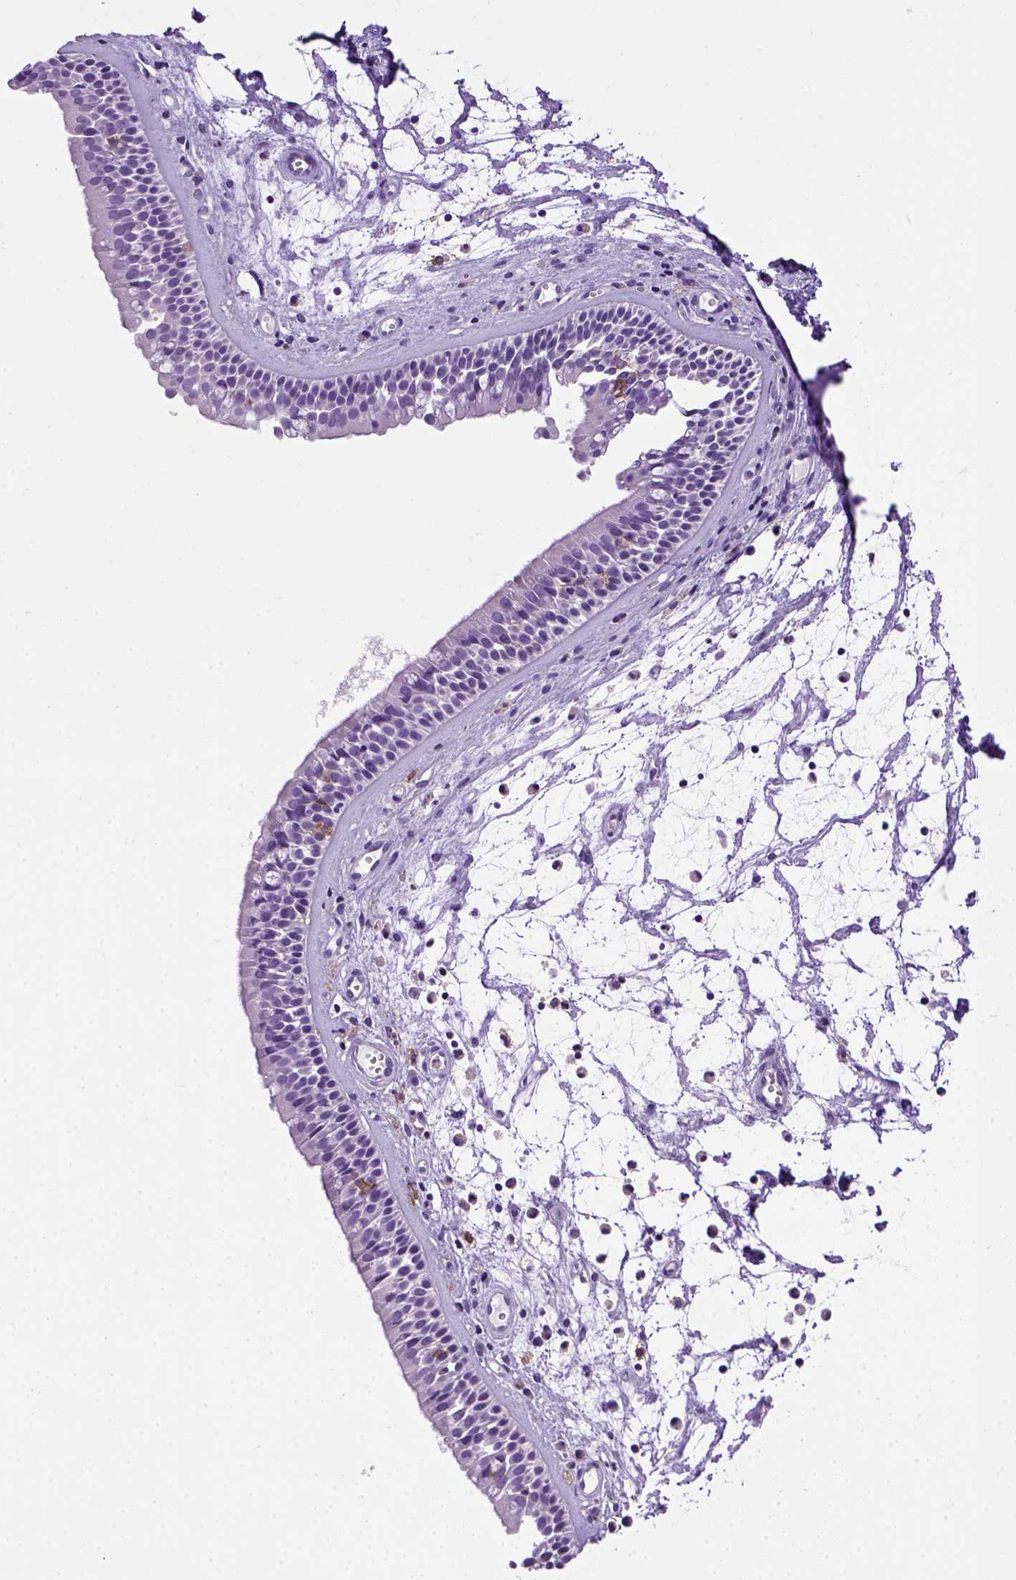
{"staining": {"intensity": "negative", "quantity": "none", "location": "none"}, "tissue": "nasopharynx", "cell_type": "Respiratory epithelial cells", "image_type": "normal", "snomed": [{"axis": "morphology", "description": "Normal tissue, NOS"}, {"axis": "topography", "description": "Nasopharynx"}], "caption": "High power microscopy histopathology image of an IHC image of benign nasopharynx, revealing no significant expression in respiratory epithelial cells. Nuclei are stained in blue.", "gene": "ITGAX", "patient": {"sex": "female", "age": 68}}